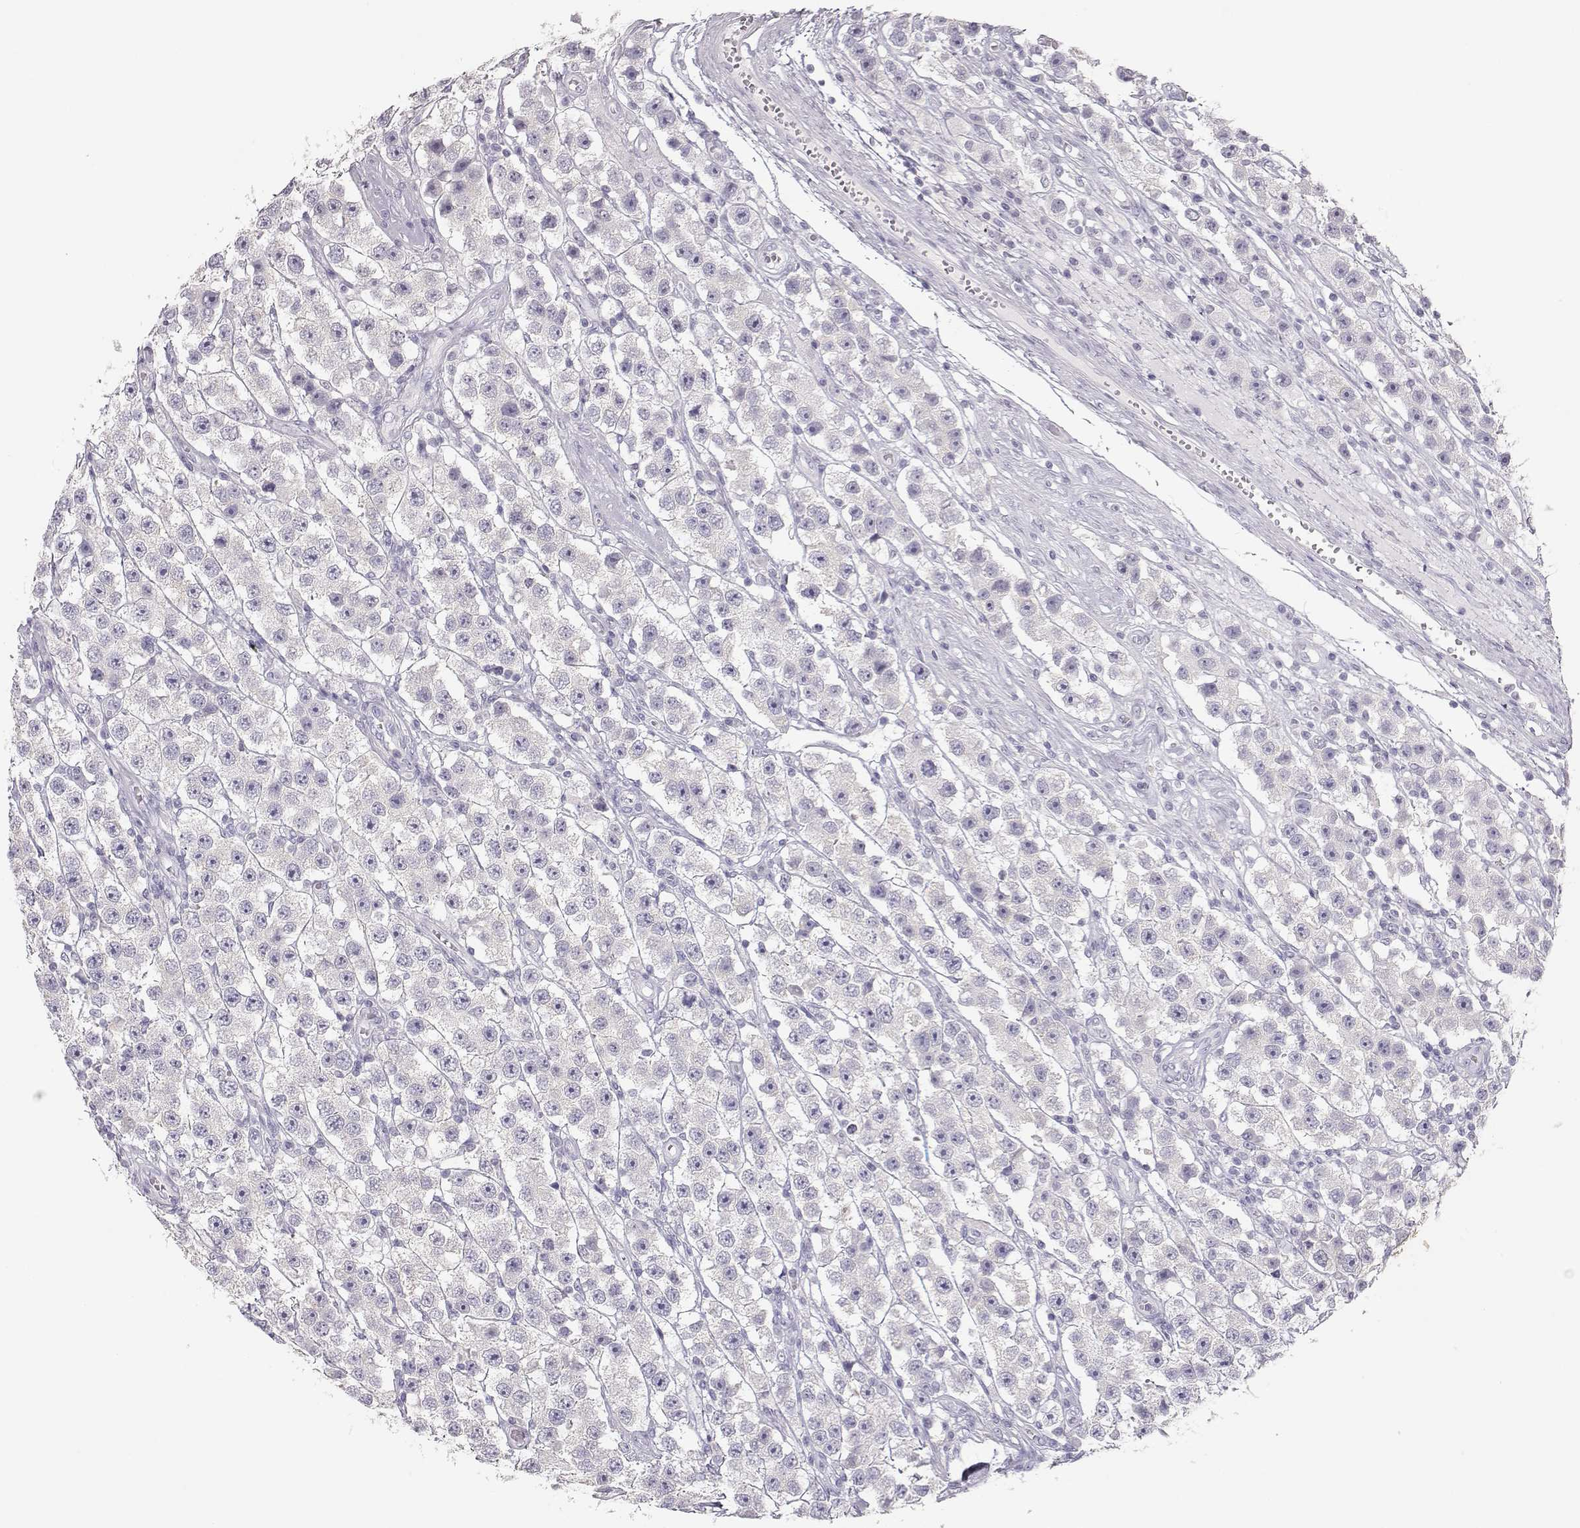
{"staining": {"intensity": "negative", "quantity": "none", "location": "none"}, "tissue": "testis cancer", "cell_type": "Tumor cells", "image_type": "cancer", "snomed": [{"axis": "morphology", "description": "Seminoma, NOS"}, {"axis": "topography", "description": "Testis"}], "caption": "DAB (3,3'-diaminobenzidine) immunohistochemical staining of testis cancer shows no significant positivity in tumor cells.", "gene": "LEPR", "patient": {"sex": "male", "age": 45}}